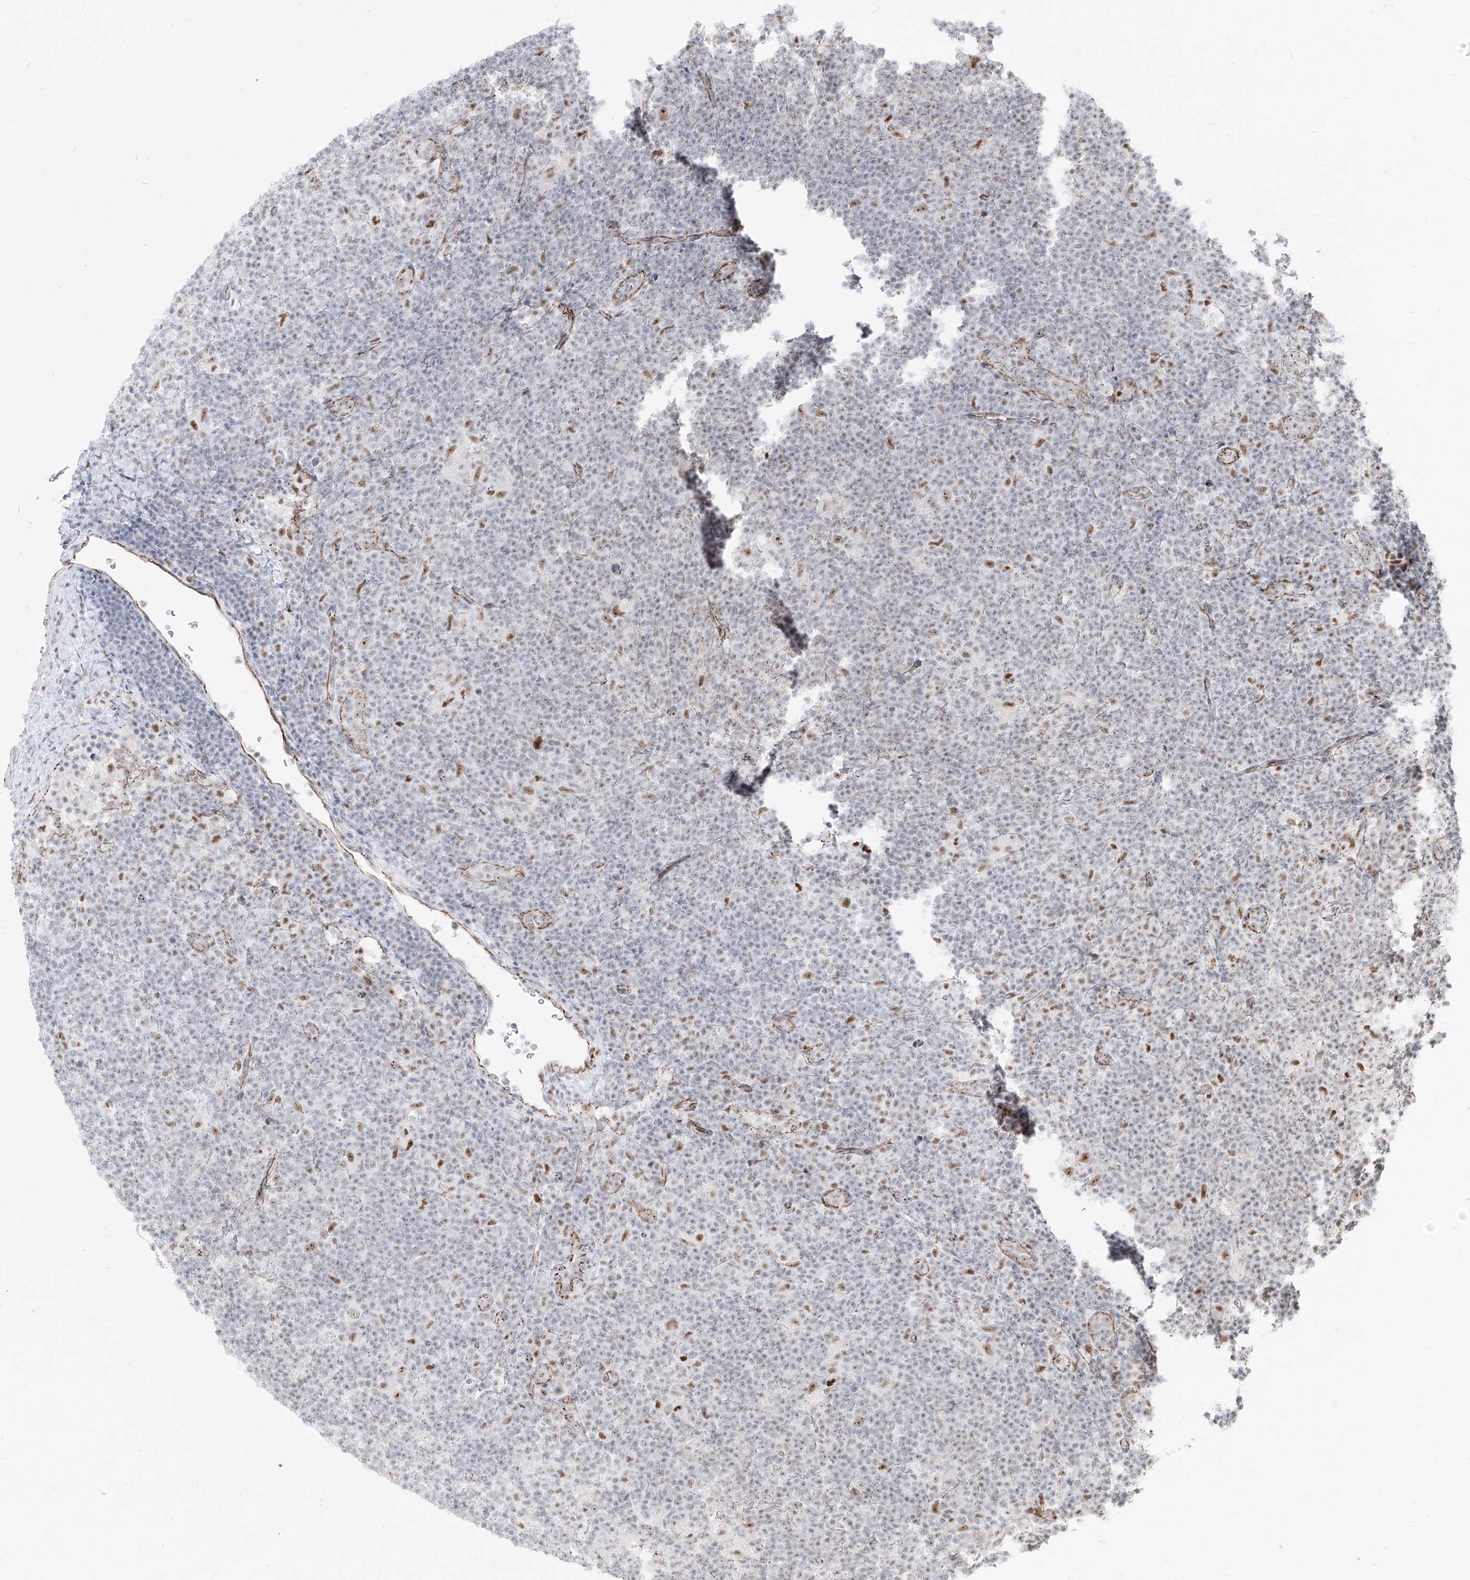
{"staining": {"intensity": "strong", "quantity": ">75%", "location": "nuclear"}, "tissue": "lymphoma", "cell_type": "Tumor cells", "image_type": "cancer", "snomed": [{"axis": "morphology", "description": "Hodgkin's disease, NOS"}, {"axis": "topography", "description": "Lymph node"}], "caption": "This is an image of immunohistochemistry (IHC) staining of lymphoma, which shows strong positivity in the nuclear of tumor cells.", "gene": "ZNF710", "patient": {"sex": "female", "age": 57}}